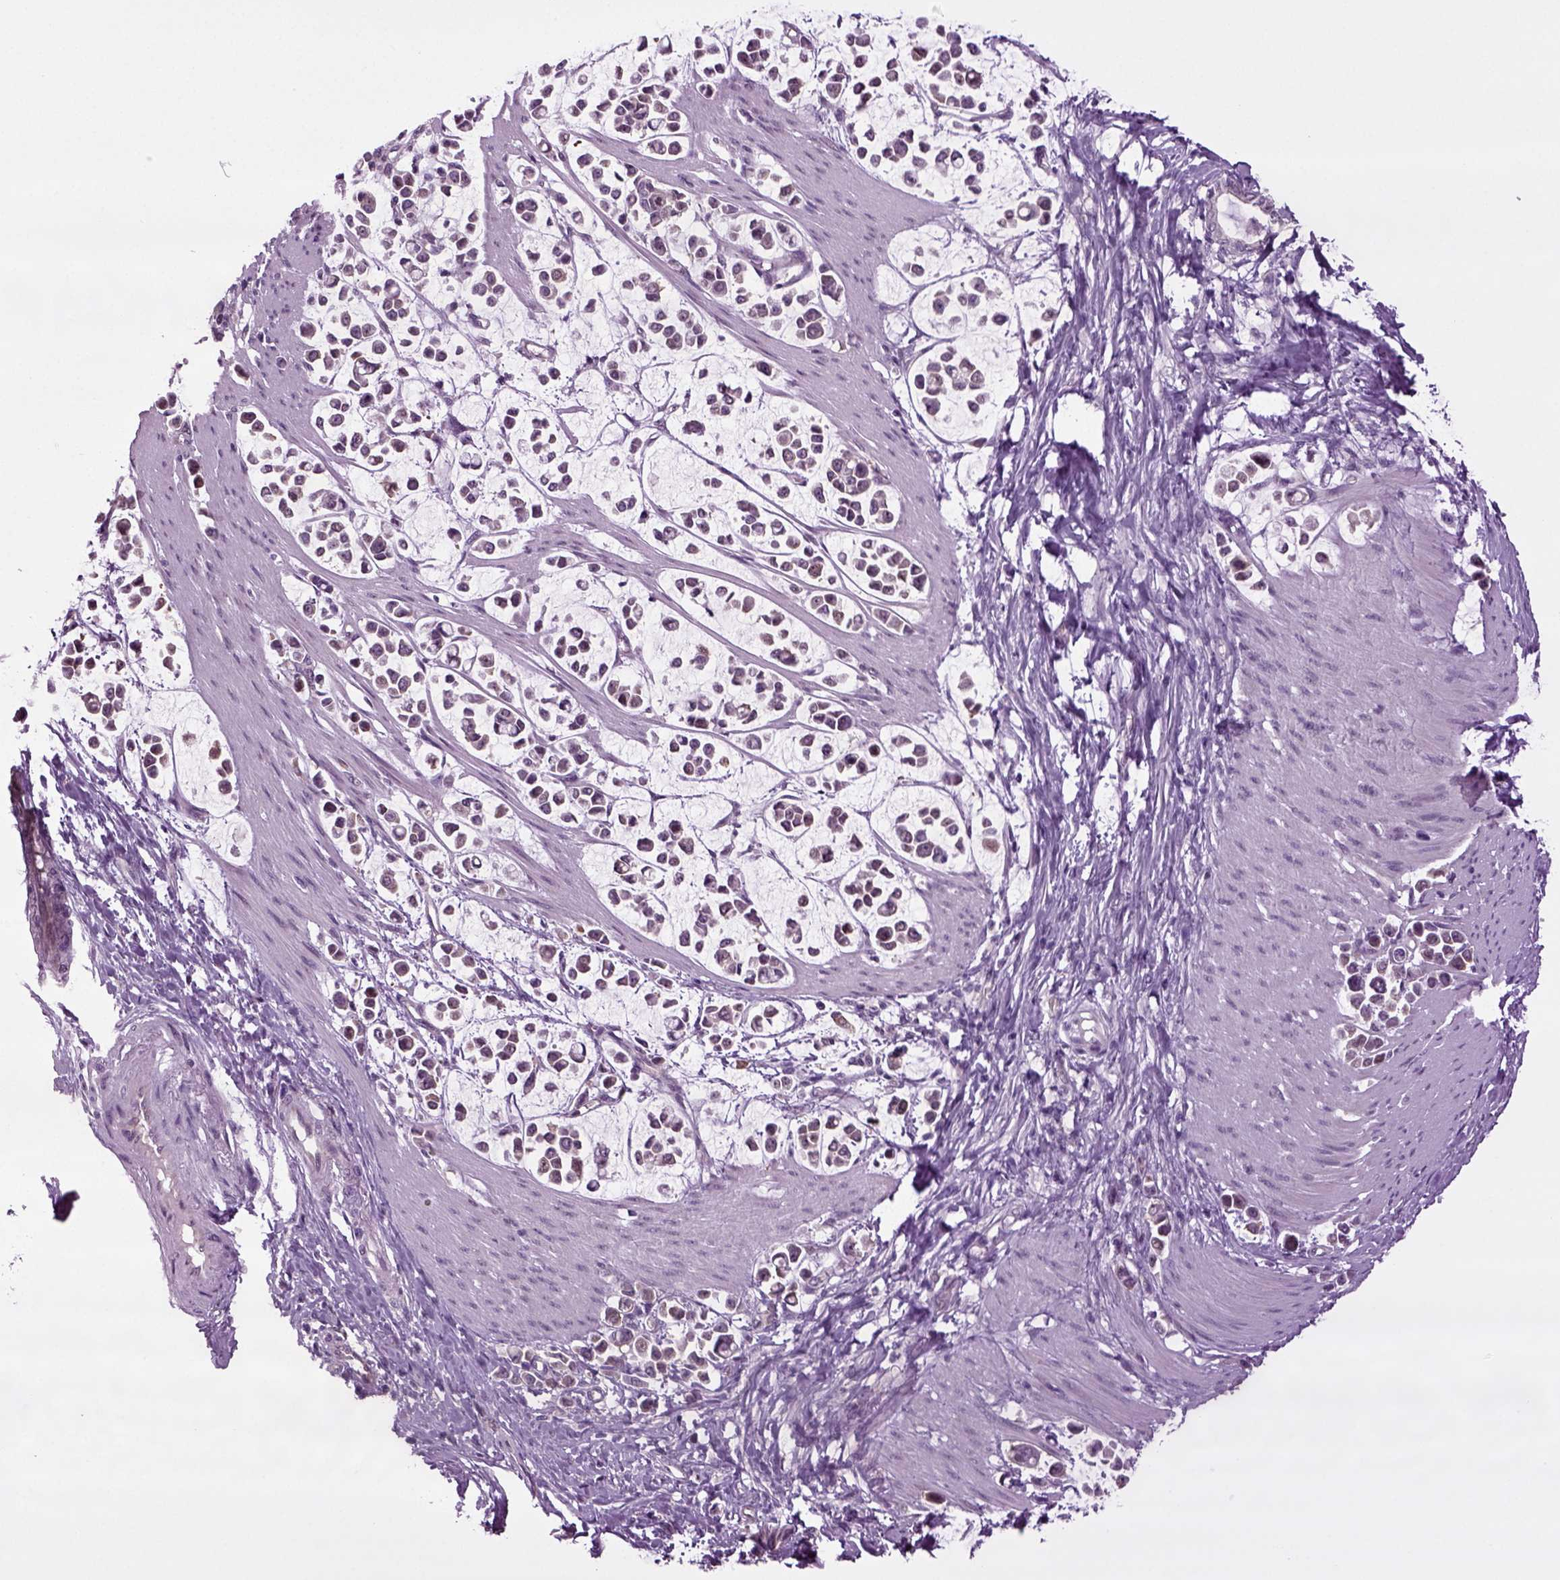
{"staining": {"intensity": "negative", "quantity": "none", "location": "none"}, "tissue": "stomach cancer", "cell_type": "Tumor cells", "image_type": "cancer", "snomed": [{"axis": "morphology", "description": "Adenocarcinoma, NOS"}, {"axis": "topography", "description": "Stomach"}], "caption": "This micrograph is of stomach adenocarcinoma stained with immunohistochemistry (IHC) to label a protein in brown with the nuclei are counter-stained blue. There is no positivity in tumor cells. Brightfield microscopy of immunohistochemistry (IHC) stained with DAB (3,3'-diaminobenzidine) (brown) and hematoxylin (blue), captured at high magnification.", "gene": "PLCH2", "patient": {"sex": "male", "age": 82}}